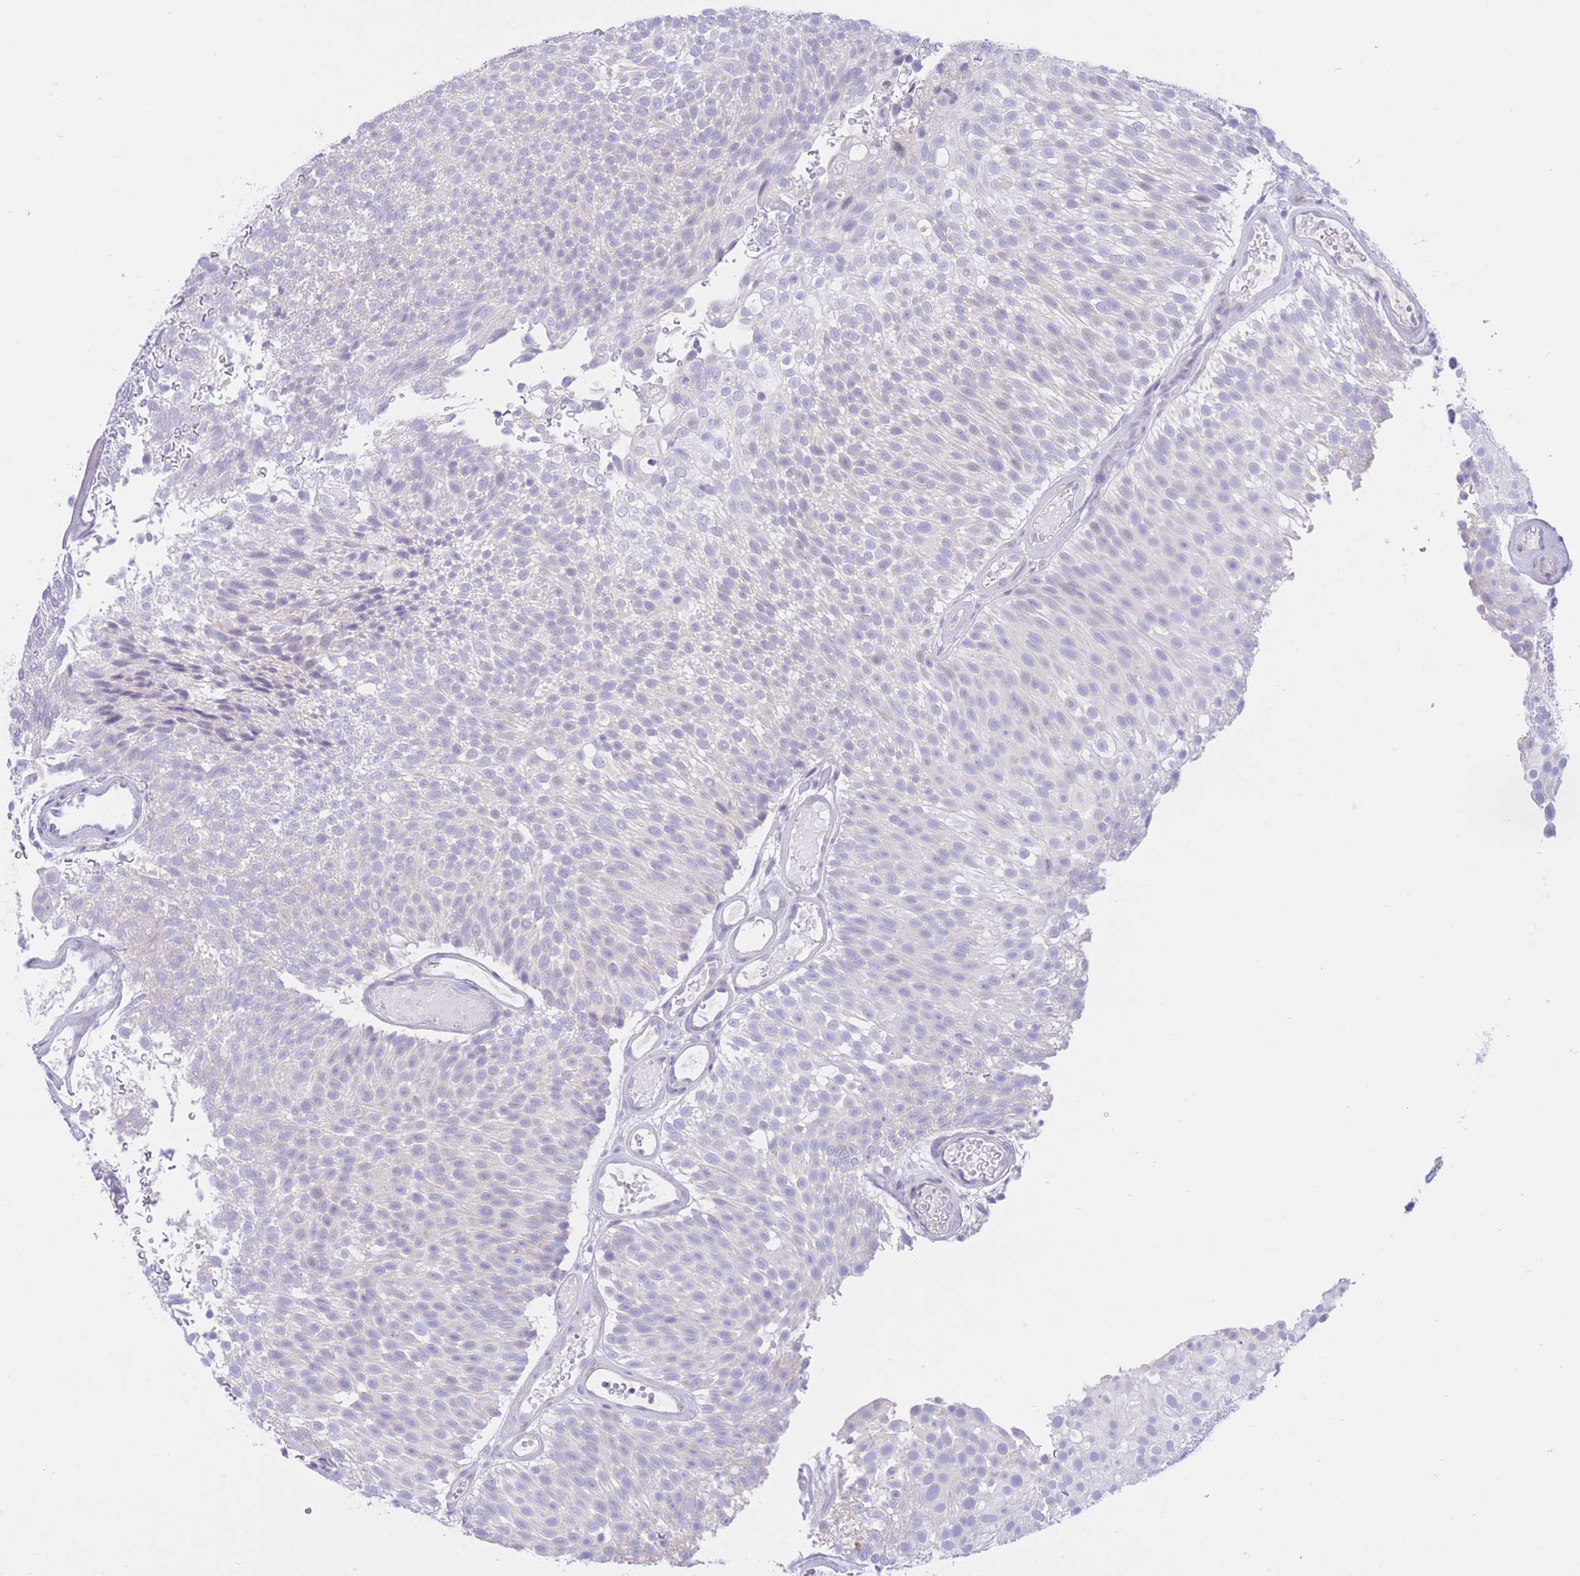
{"staining": {"intensity": "negative", "quantity": "none", "location": "none"}, "tissue": "urothelial cancer", "cell_type": "Tumor cells", "image_type": "cancer", "snomed": [{"axis": "morphology", "description": "Urothelial carcinoma, Low grade"}, {"axis": "topography", "description": "Urinary bladder"}], "caption": "Image shows no significant protein positivity in tumor cells of urothelial carcinoma (low-grade).", "gene": "RPL39L", "patient": {"sex": "male", "age": 78}}